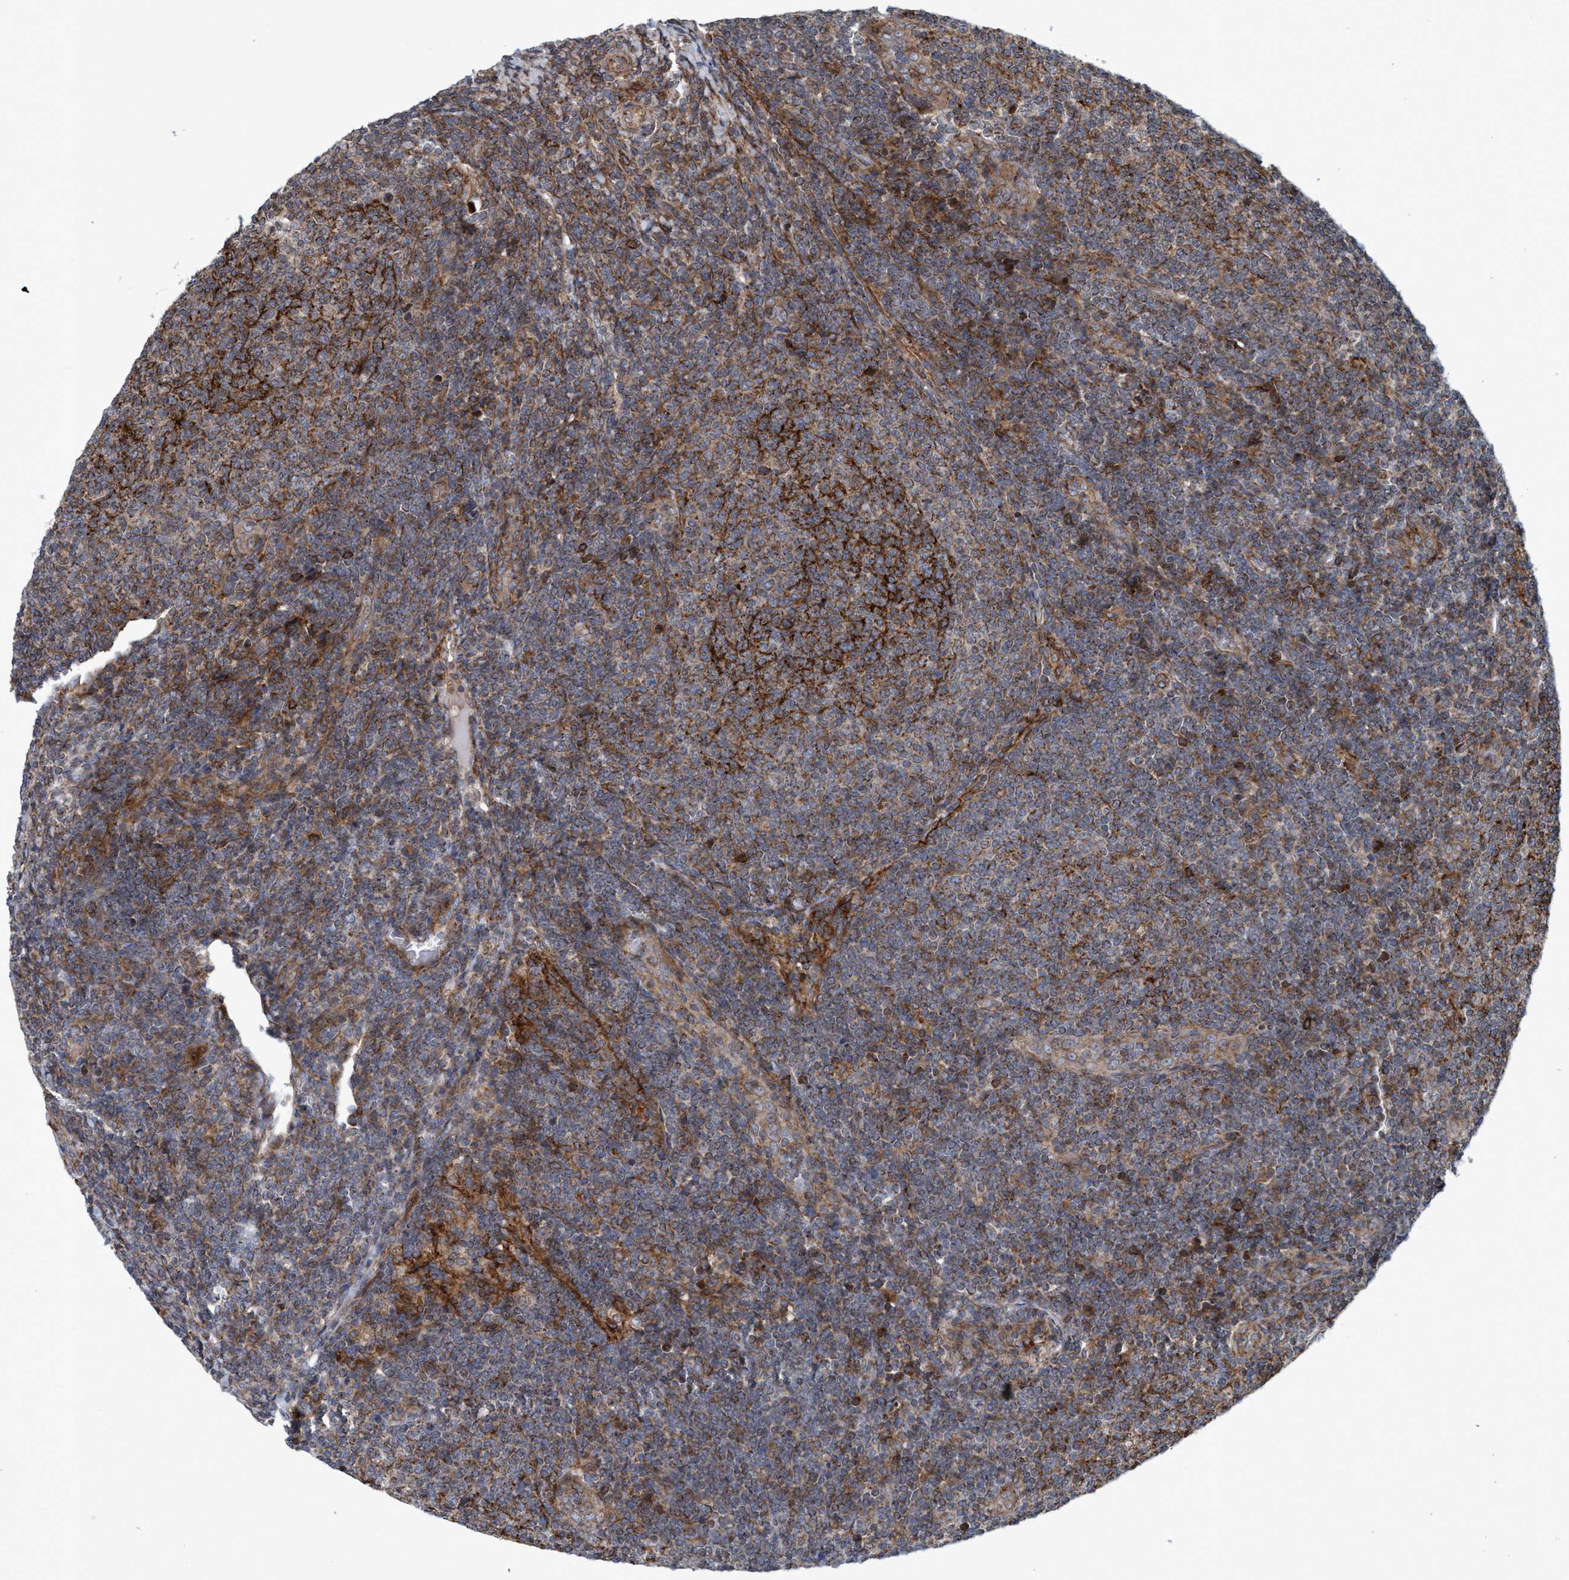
{"staining": {"intensity": "moderate", "quantity": ">75%", "location": "cytoplasmic/membranous"}, "tissue": "lymphoma", "cell_type": "Tumor cells", "image_type": "cancer", "snomed": [{"axis": "morphology", "description": "Malignant lymphoma, non-Hodgkin's type, Low grade"}, {"axis": "topography", "description": "Lymph node"}], "caption": "The photomicrograph demonstrates a brown stain indicating the presence of a protein in the cytoplasmic/membranous of tumor cells in lymphoma.", "gene": "SLC16A3", "patient": {"sex": "male", "age": 66}}